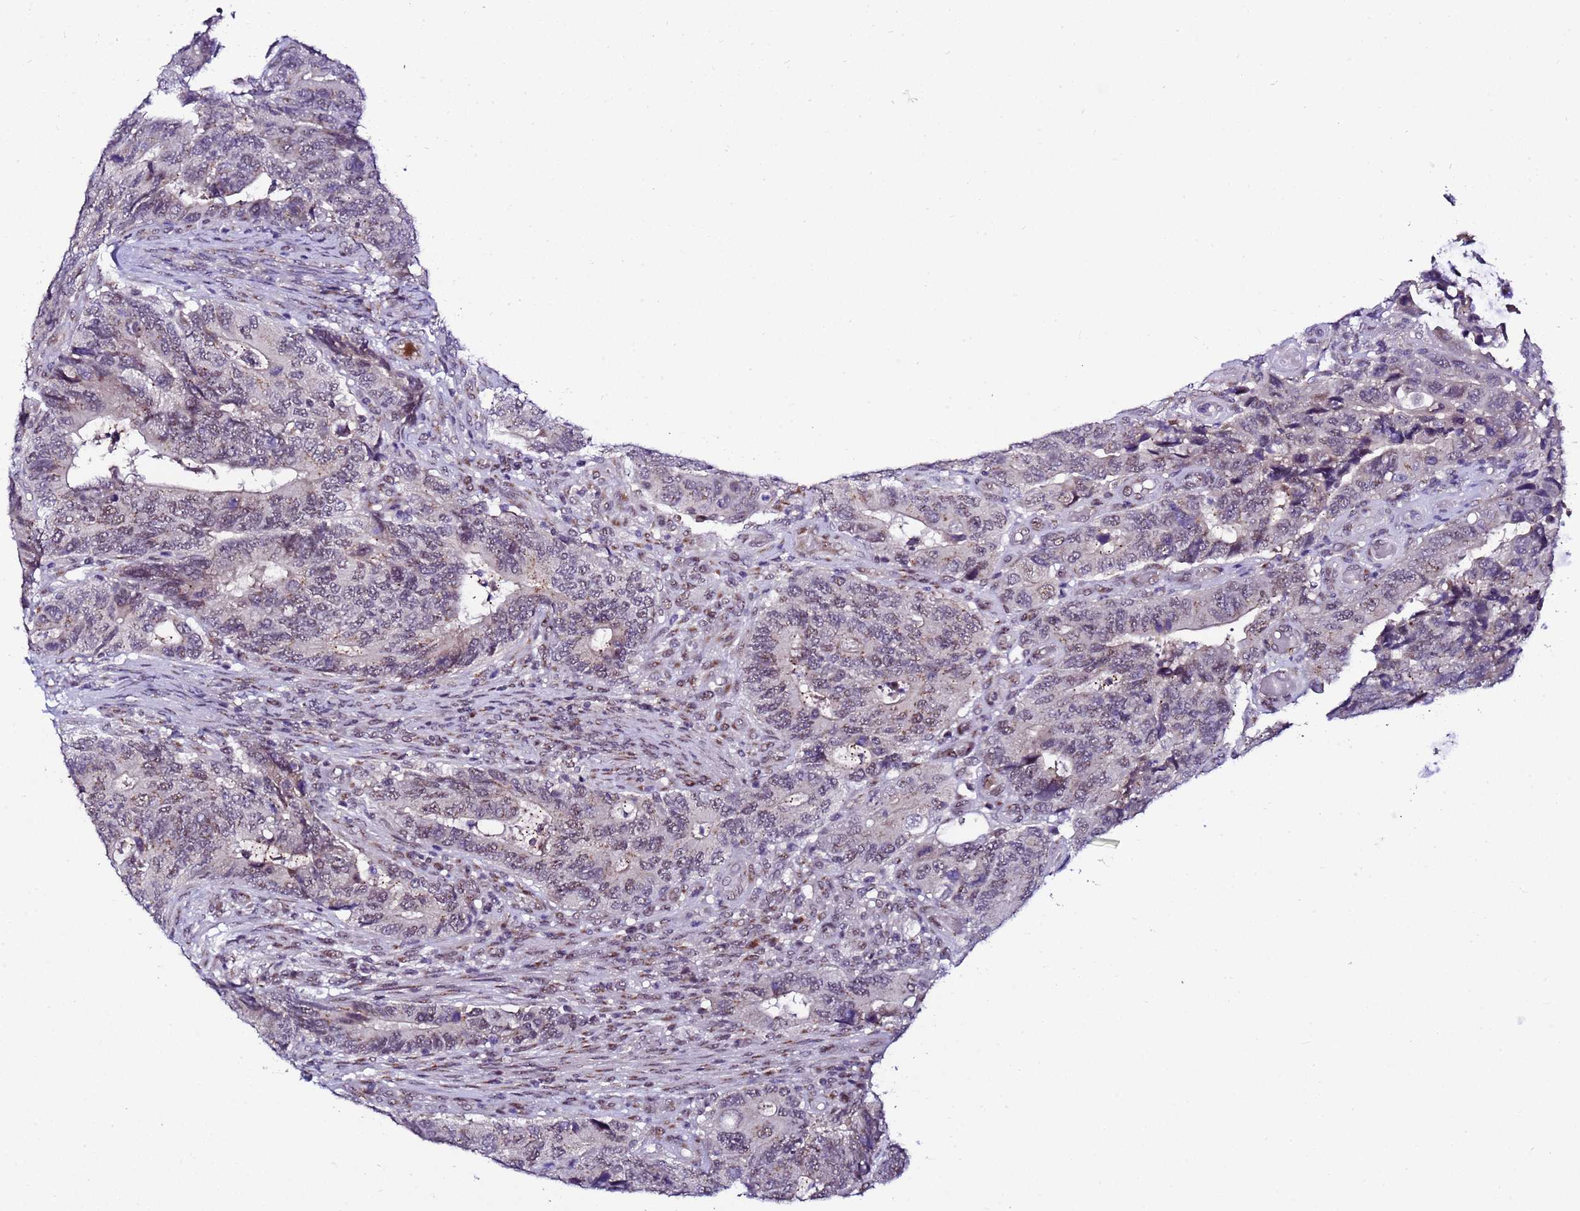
{"staining": {"intensity": "weak", "quantity": "25%-75%", "location": "cytoplasmic/membranous"}, "tissue": "colorectal cancer", "cell_type": "Tumor cells", "image_type": "cancer", "snomed": [{"axis": "morphology", "description": "Adenocarcinoma, NOS"}, {"axis": "topography", "description": "Colon"}], "caption": "This histopathology image demonstrates colorectal adenocarcinoma stained with immunohistochemistry to label a protein in brown. The cytoplasmic/membranous of tumor cells show weak positivity for the protein. Nuclei are counter-stained blue.", "gene": "C19orf47", "patient": {"sex": "male", "age": 87}}